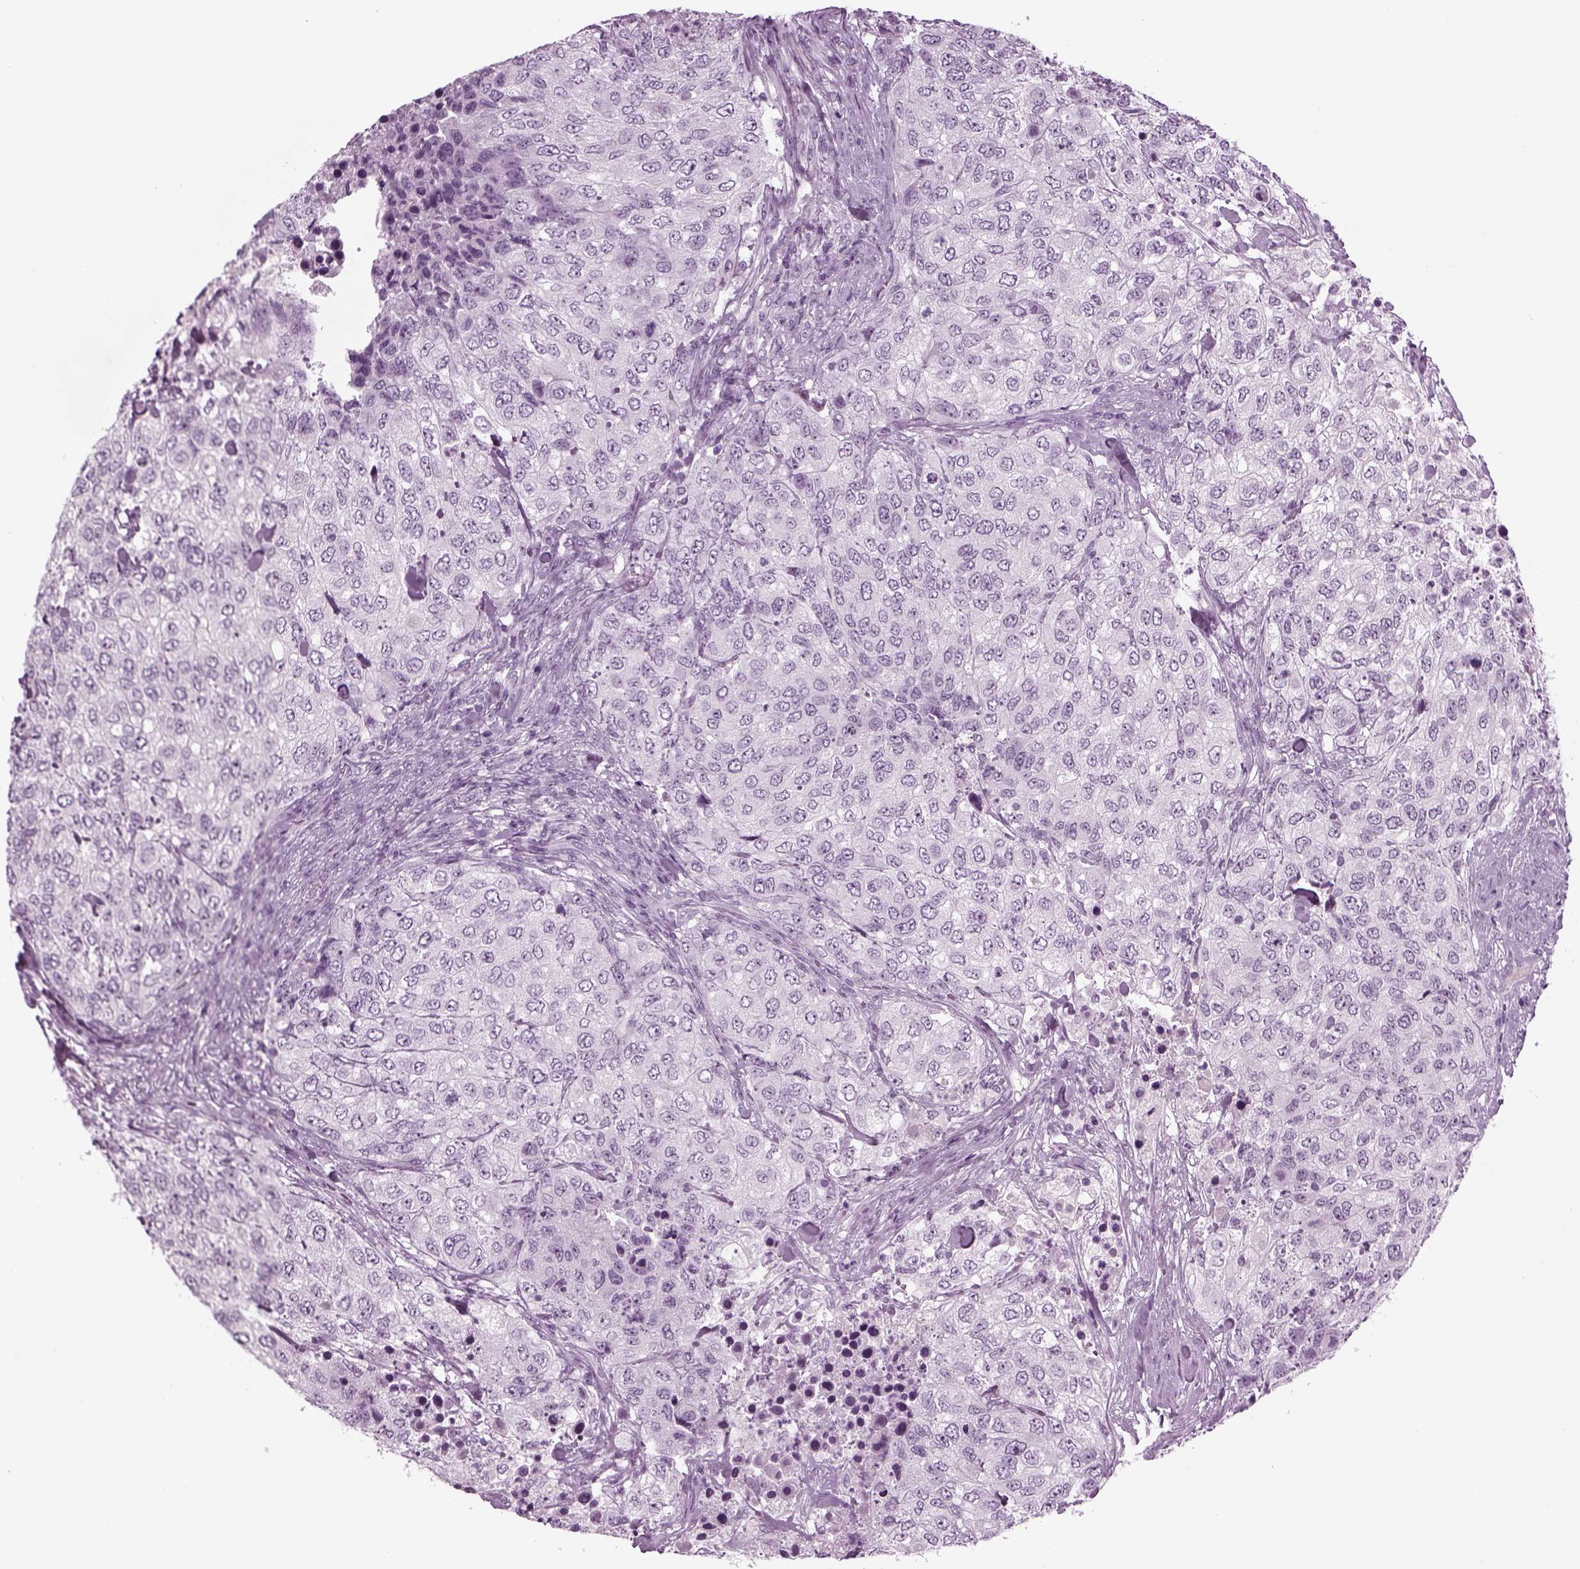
{"staining": {"intensity": "negative", "quantity": "none", "location": "none"}, "tissue": "urothelial cancer", "cell_type": "Tumor cells", "image_type": "cancer", "snomed": [{"axis": "morphology", "description": "Urothelial carcinoma, High grade"}, {"axis": "topography", "description": "Urinary bladder"}], "caption": "There is no significant expression in tumor cells of urothelial cancer.", "gene": "FAM24A", "patient": {"sex": "female", "age": 78}}